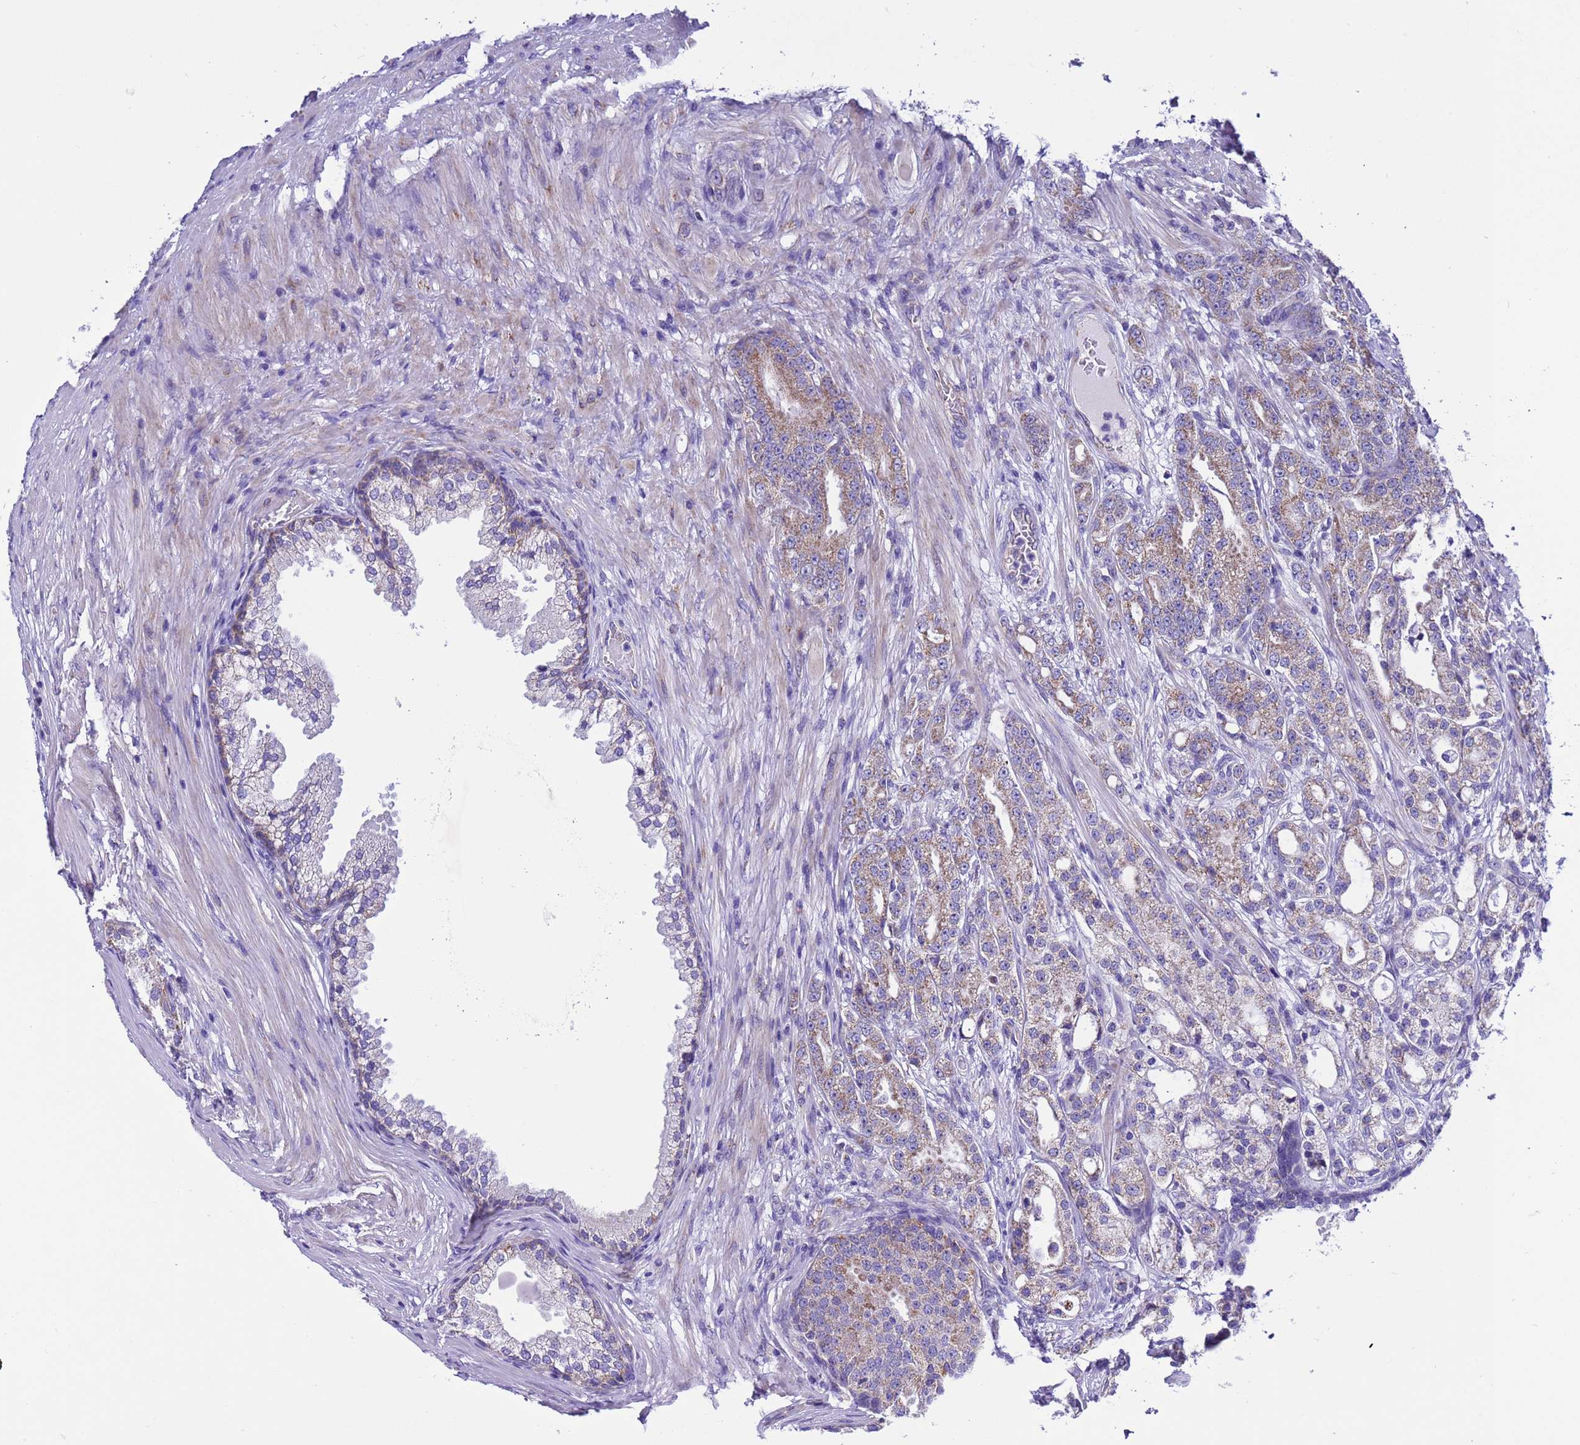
{"staining": {"intensity": "weak", "quantity": "25%-75%", "location": "cytoplasmic/membranous"}, "tissue": "prostate cancer", "cell_type": "Tumor cells", "image_type": "cancer", "snomed": [{"axis": "morphology", "description": "Adenocarcinoma, High grade"}, {"axis": "topography", "description": "Prostate"}], "caption": "This photomicrograph reveals prostate cancer (high-grade adenocarcinoma) stained with IHC to label a protein in brown. The cytoplasmic/membranous of tumor cells show weak positivity for the protein. Nuclei are counter-stained blue.", "gene": "CCDC191", "patient": {"sex": "male", "age": 69}}